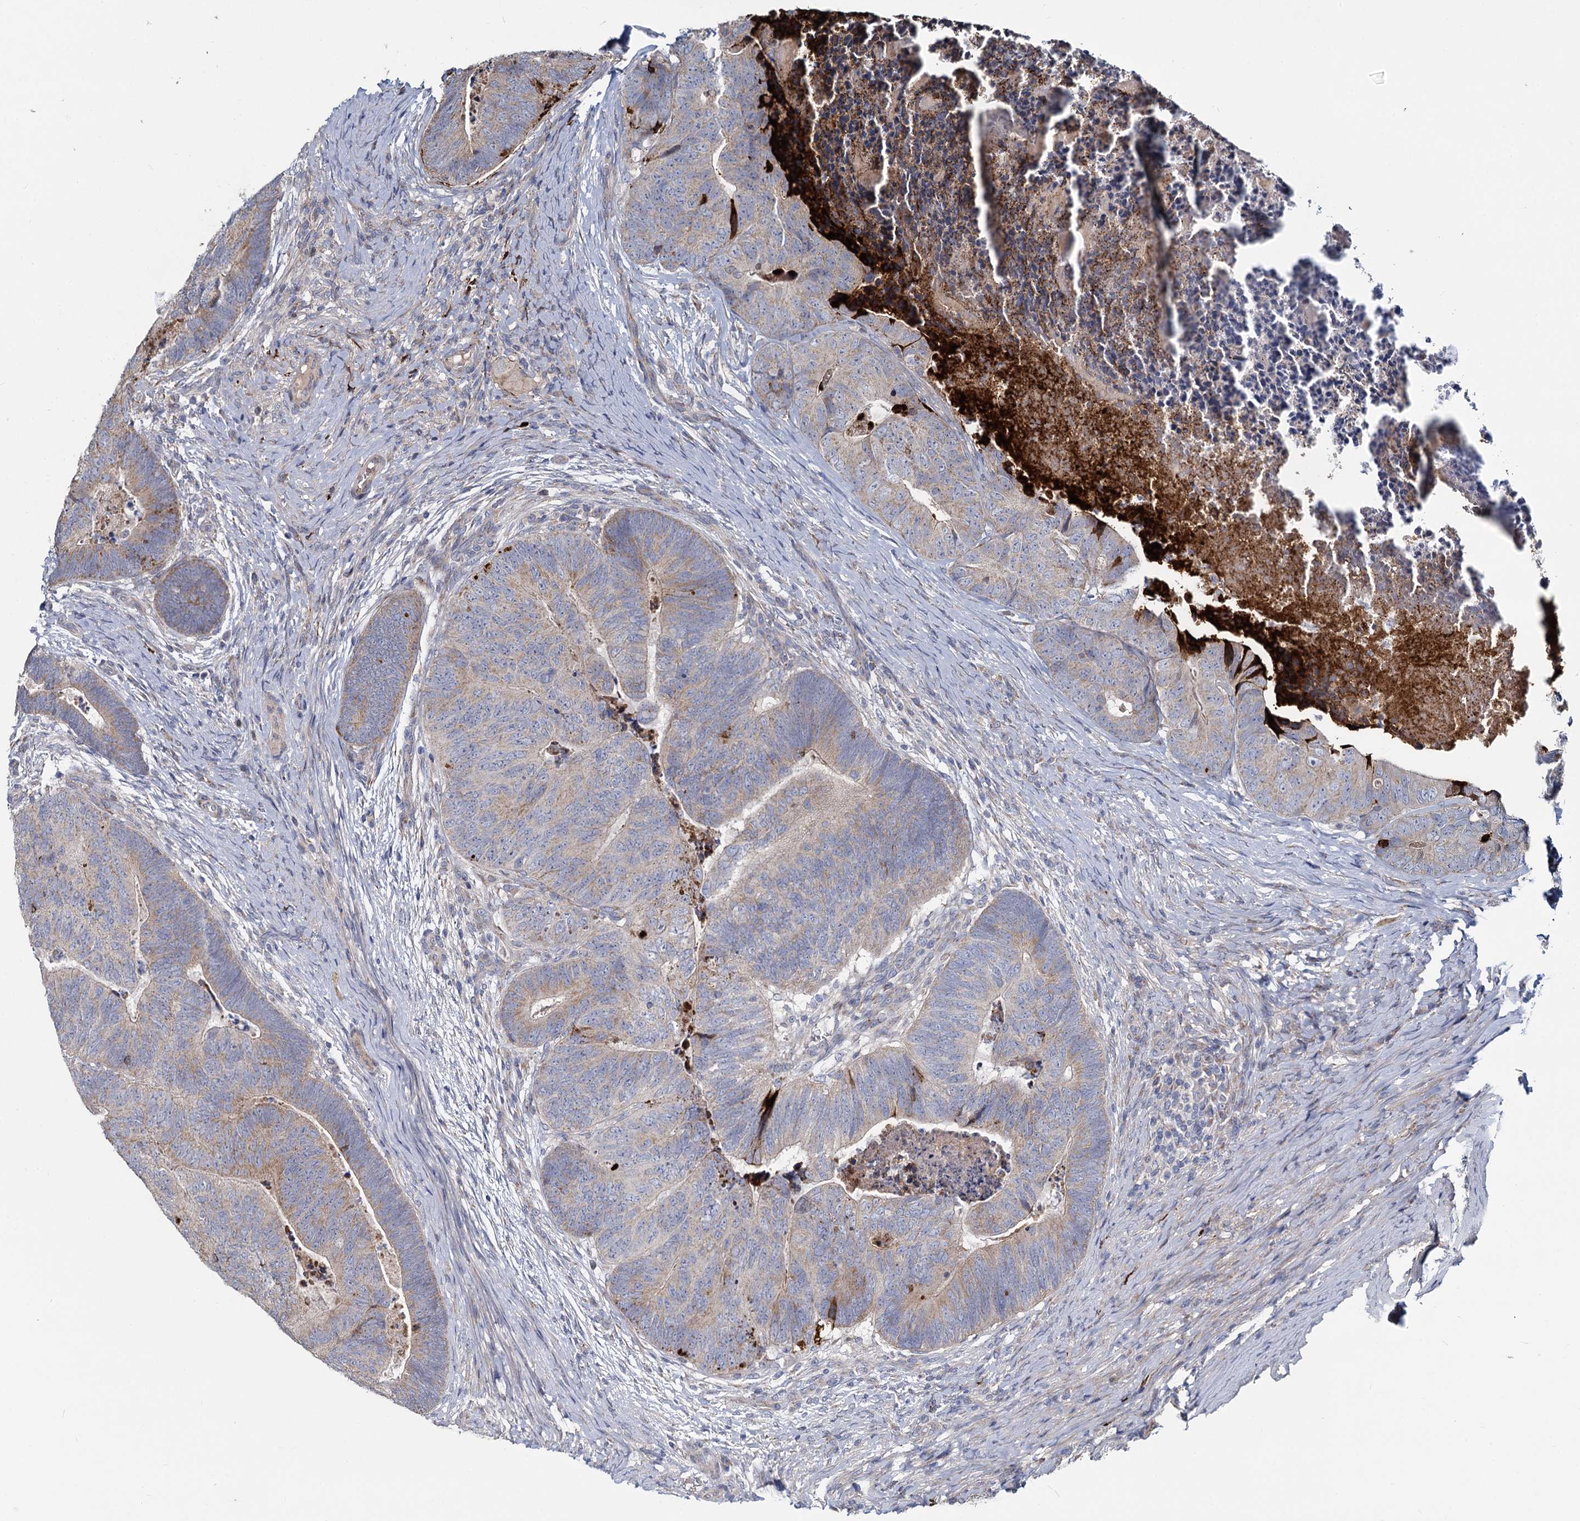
{"staining": {"intensity": "weak", "quantity": "<25%", "location": "cytoplasmic/membranous"}, "tissue": "colorectal cancer", "cell_type": "Tumor cells", "image_type": "cancer", "snomed": [{"axis": "morphology", "description": "Adenocarcinoma, NOS"}, {"axis": "topography", "description": "Colon"}], "caption": "Histopathology image shows no significant protein expression in tumor cells of colorectal cancer.", "gene": "DCUN1D2", "patient": {"sex": "female", "age": 67}}